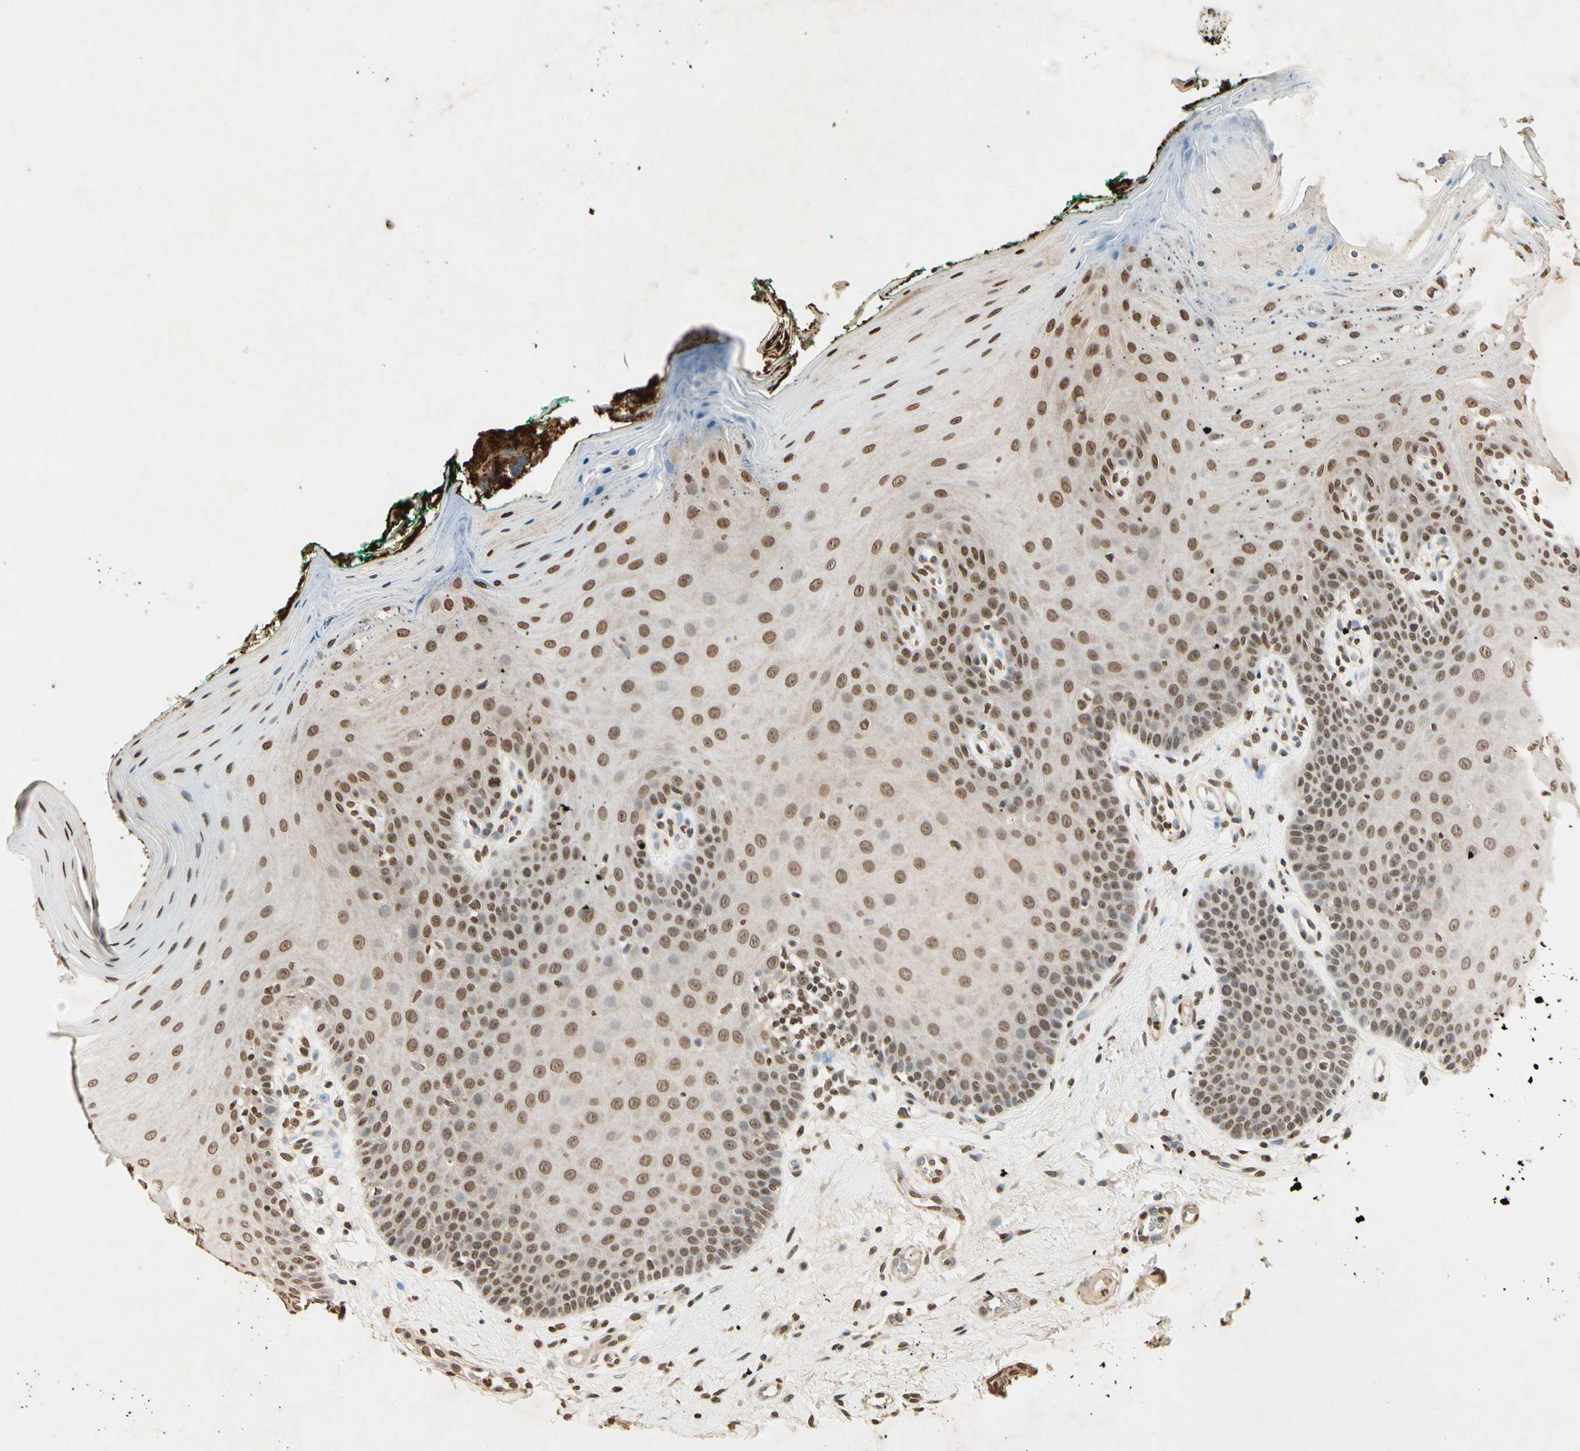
{"staining": {"intensity": "weak", "quantity": "25%-75%", "location": "cytoplasmic/membranous,nuclear"}, "tissue": "oral mucosa", "cell_type": "Squamous epithelial cells", "image_type": "normal", "snomed": [{"axis": "morphology", "description": "Normal tissue, NOS"}, {"axis": "topography", "description": "Skeletal muscle"}, {"axis": "topography", "description": "Oral tissue"}], "caption": "An image showing weak cytoplasmic/membranous,nuclear positivity in approximately 25%-75% of squamous epithelial cells in unremarkable oral mucosa, as visualized by brown immunohistochemical staining.", "gene": "TOP1", "patient": {"sex": "male", "age": 58}}